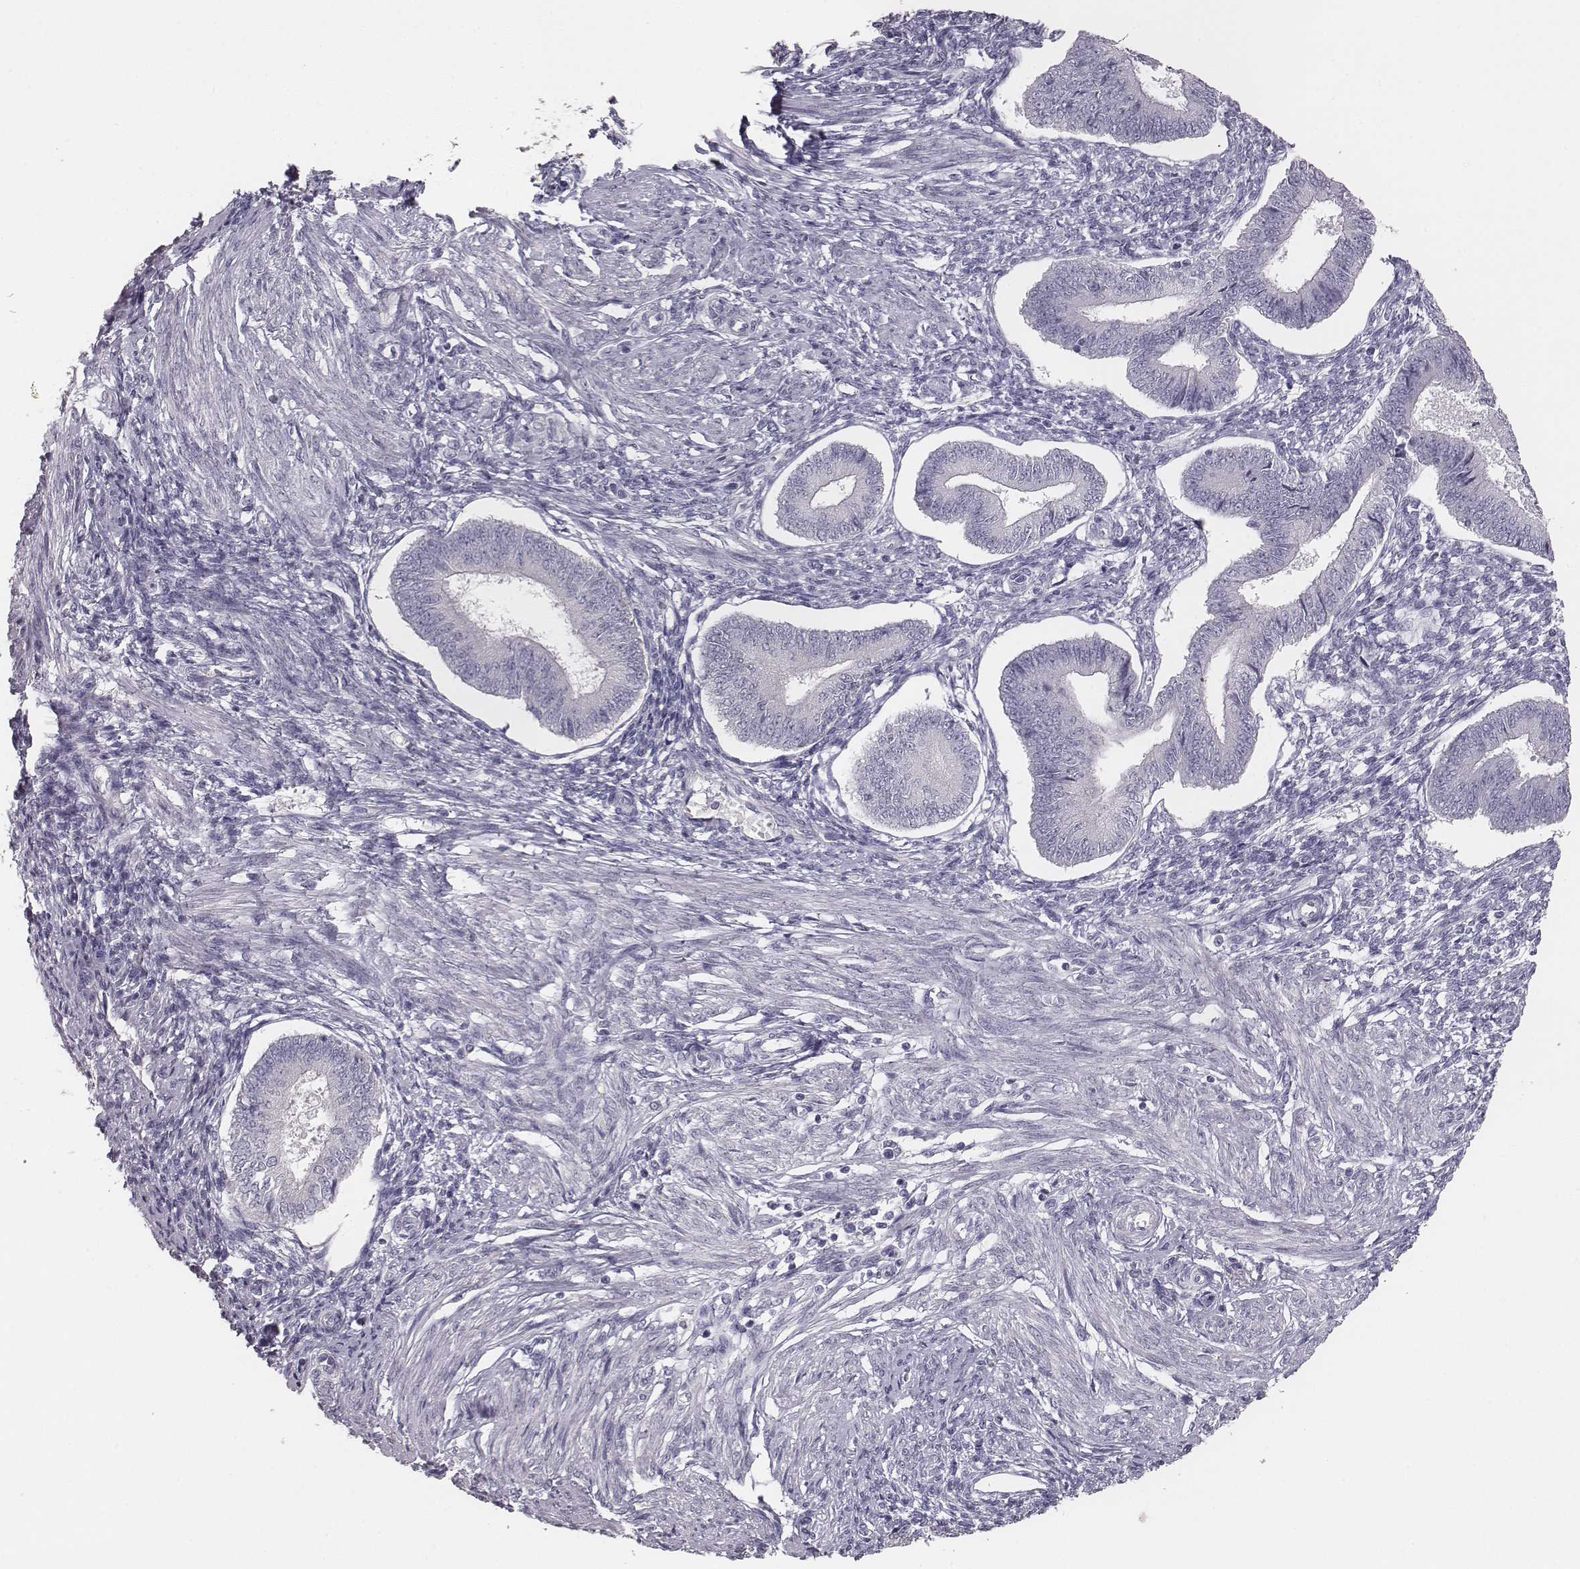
{"staining": {"intensity": "negative", "quantity": "none", "location": "none"}, "tissue": "endometrium", "cell_type": "Cells in endometrial stroma", "image_type": "normal", "snomed": [{"axis": "morphology", "description": "Normal tissue, NOS"}, {"axis": "topography", "description": "Endometrium"}], "caption": "IHC histopathology image of unremarkable endometrium stained for a protein (brown), which exhibits no positivity in cells in endometrial stroma.", "gene": "MYH6", "patient": {"sex": "female", "age": 42}}